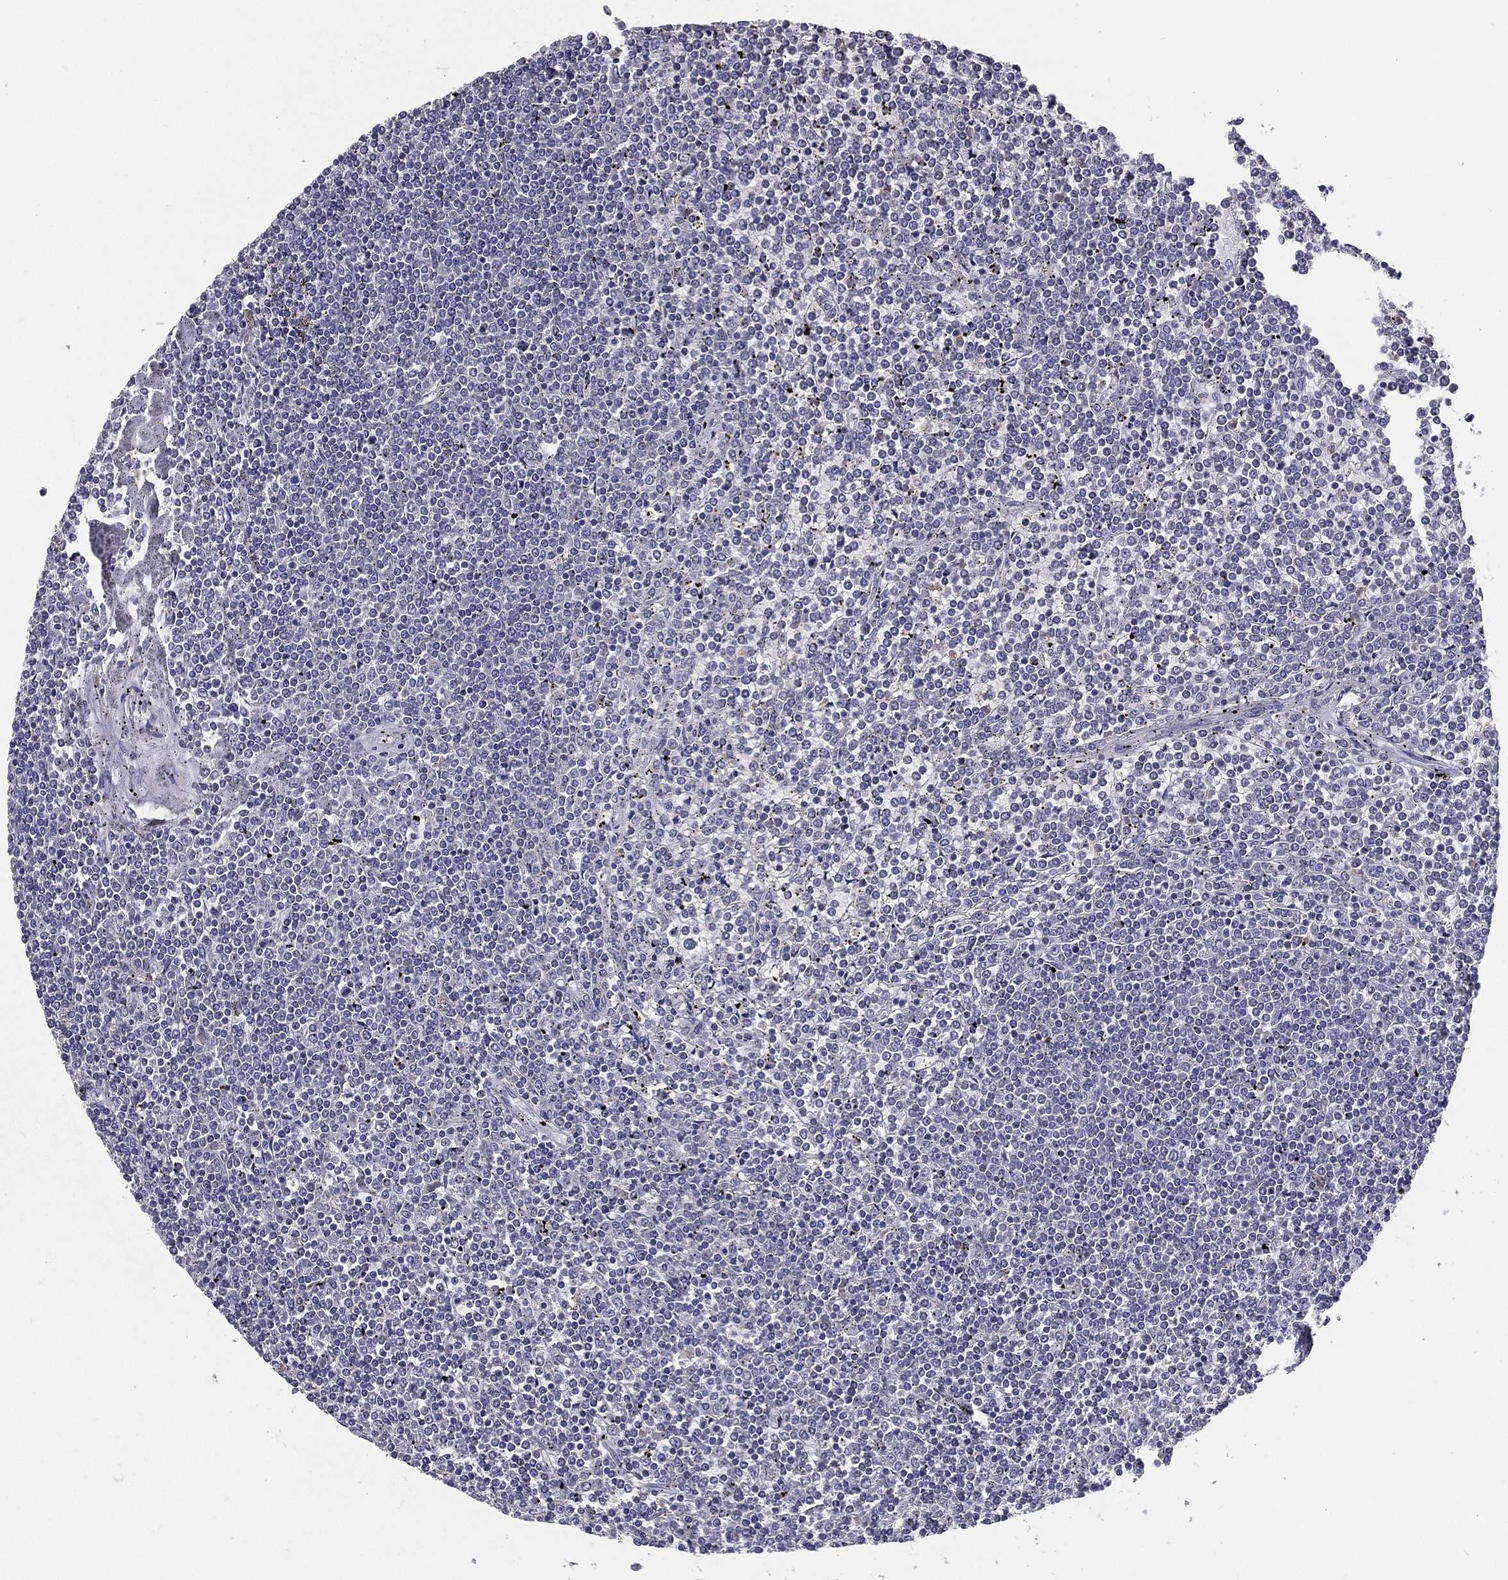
{"staining": {"intensity": "negative", "quantity": "none", "location": "none"}, "tissue": "lymphoma", "cell_type": "Tumor cells", "image_type": "cancer", "snomed": [{"axis": "morphology", "description": "Malignant lymphoma, non-Hodgkin's type, Low grade"}, {"axis": "topography", "description": "Spleen"}], "caption": "Photomicrograph shows no protein expression in tumor cells of lymphoma tissue.", "gene": "PCSK1", "patient": {"sex": "female", "age": 19}}